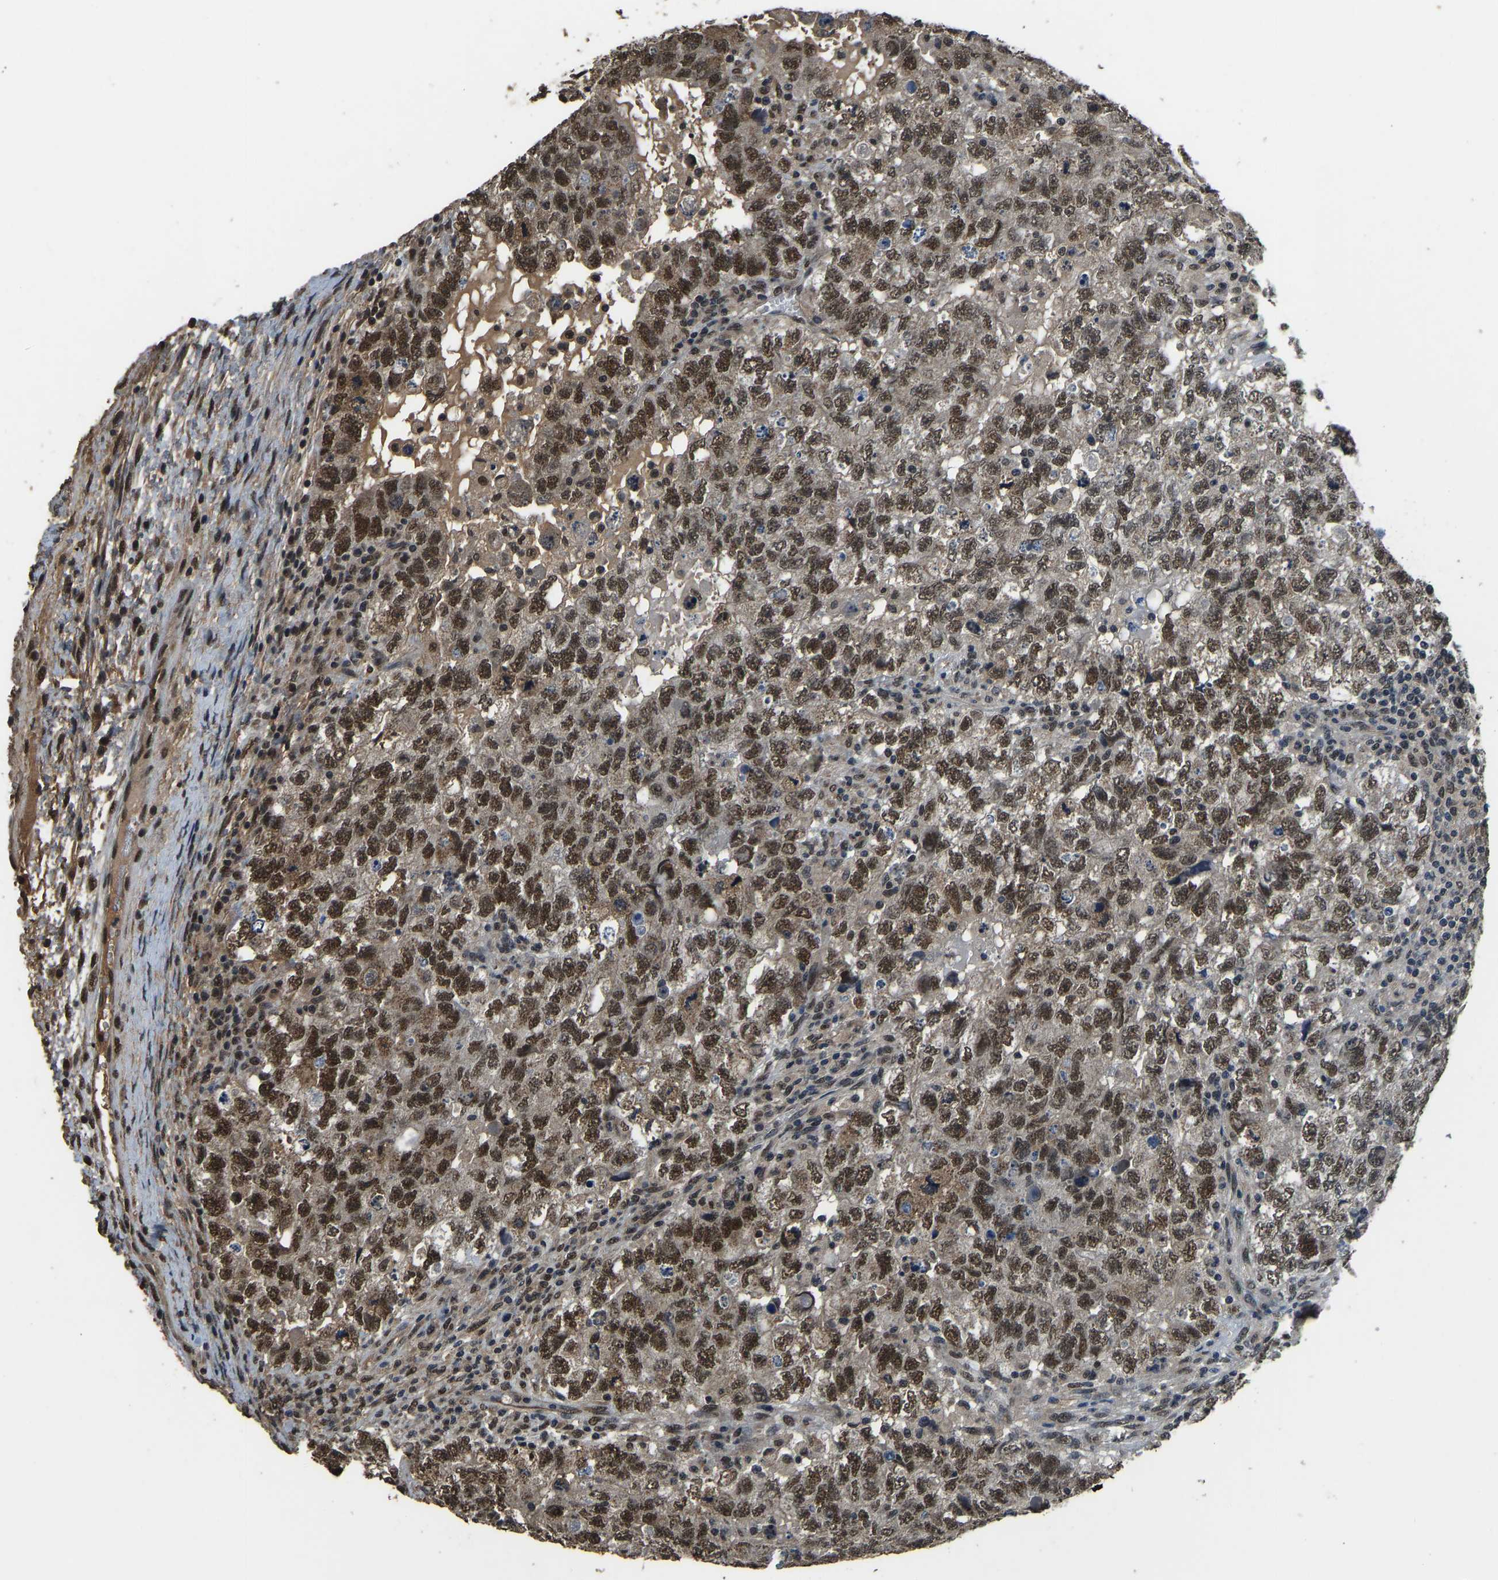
{"staining": {"intensity": "strong", "quantity": ">75%", "location": "cytoplasmic/membranous,nuclear"}, "tissue": "testis cancer", "cell_type": "Tumor cells", "image_type": "cancer", "snomed": [{"axis": "morphology", "description": "Carcinoma, Embryonal, NOS"}, {"axis": "topography", "description": "Testis"}], "caption": "High-magnification brightfield microscopy of testis cancer (embryonal carcinoma) stained with DAB (brown) and counterstained with hematoxylin (blue). tumor cells exhibit strong cytoplasmic/membranous and nuclear staining is appreciated in approximately>75% of cells.", "gene": "TOX4", "patient": {"sex": "male", "age": 36}}